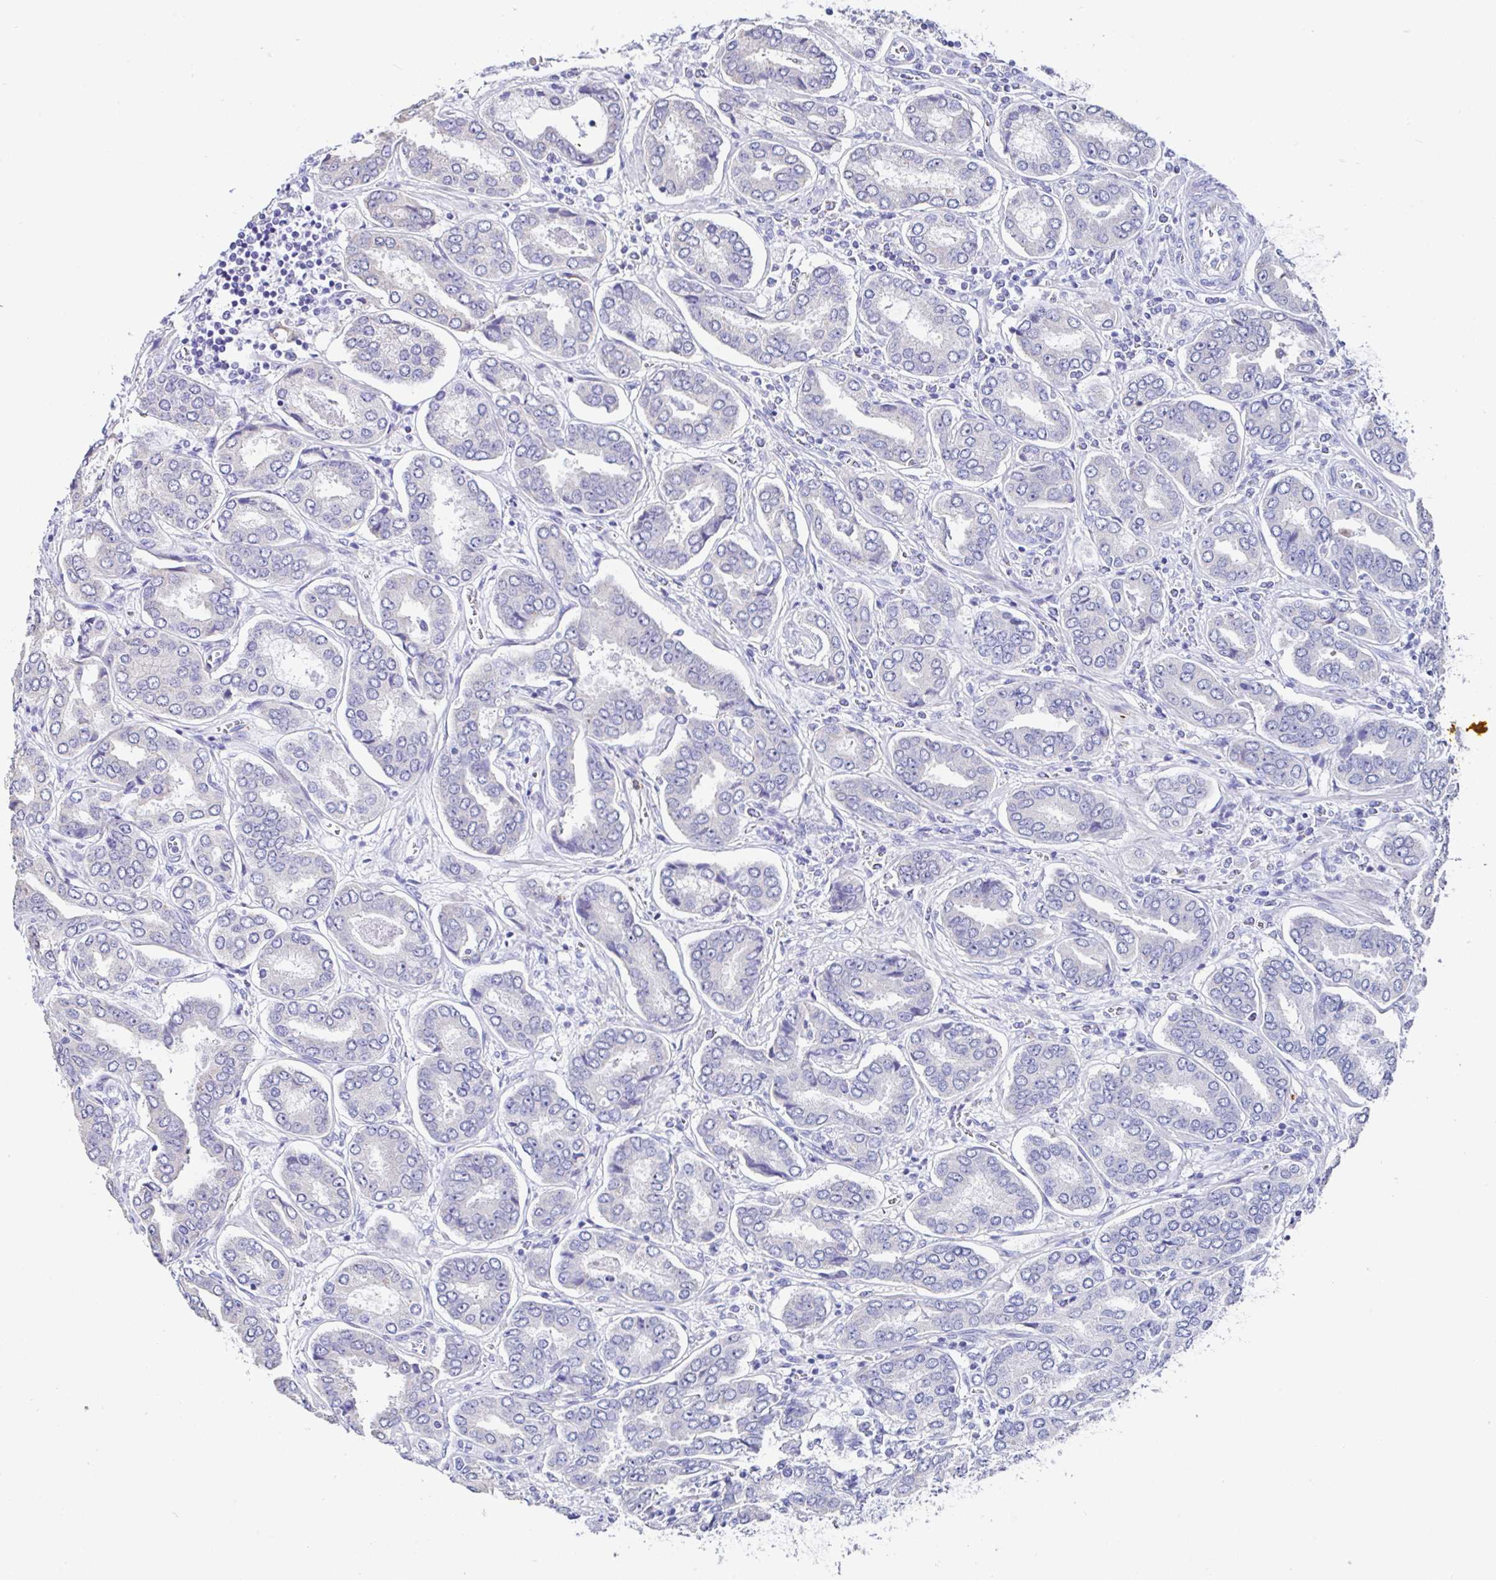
{"staining": {"intensity": "negative", "quantity": "none", "location": "none"}, "tissue": "prostate cancer", "cell_type": "Tumor cells", "image_type": "cancer", "snomed": [{"axis": "morphology", "description": "Adenocarcinoma, High grade"}, {"axis": "topography", "description": "Prostate"}], "caption": "This micrograph is of prostate high-grade adenocarcinoma stained with immunohistochemistry to label a protein in brown with the nuclei are counter-stained blue. There is no expression in tumor cells.", "gene": "TMPRSS11E", "patient": {"sex": "male", "age": 72}}